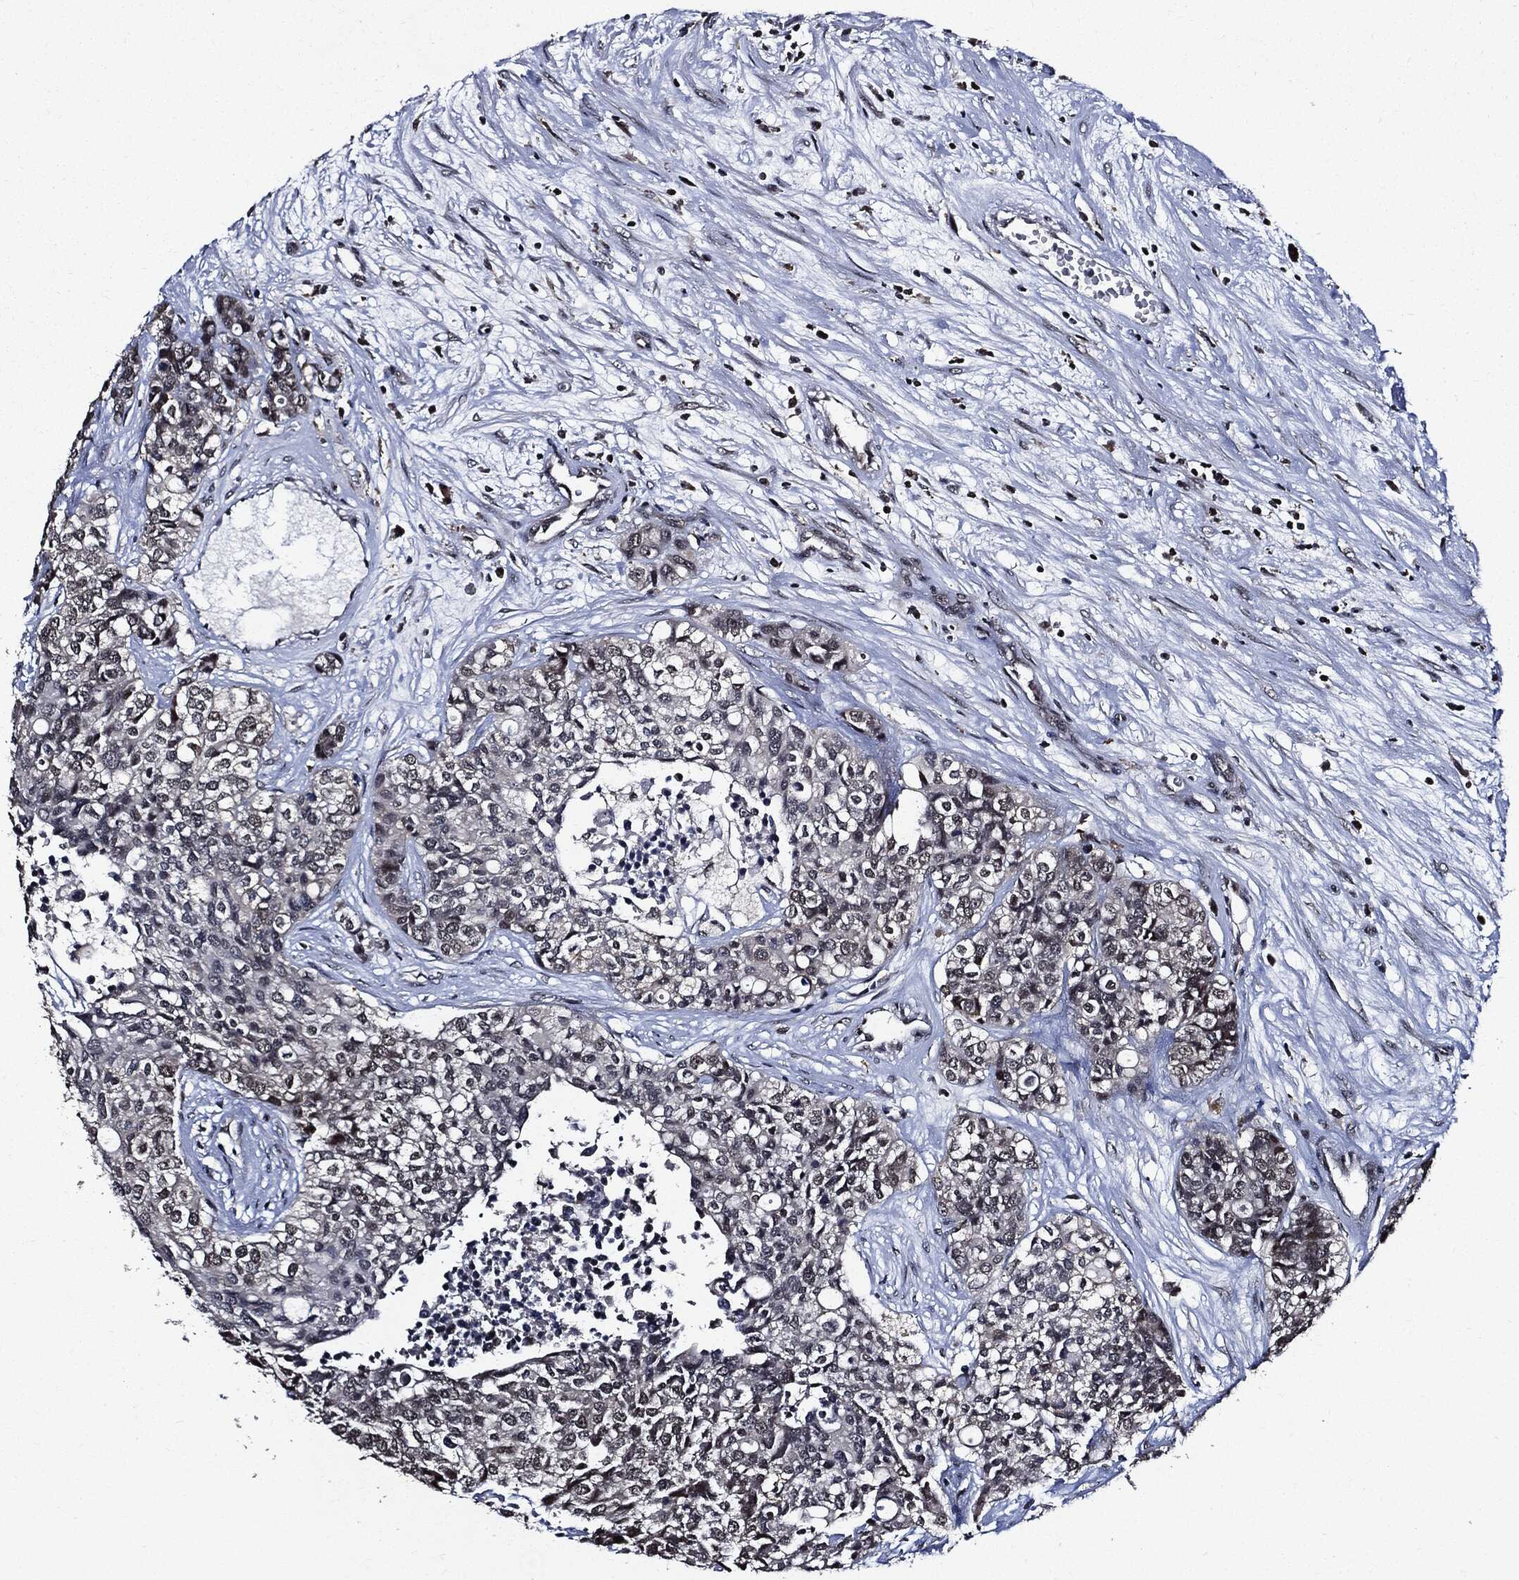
{"staining": {"intensity": "weak", "quantity": "<25%", "location": "nuclear"}, "tissue": "carcinoid", "cell_type": "Tumor cells", "image_type": "cancer", "snomed": [{"axis": "morphology", "description": "Carcinoid, malignant, NOS"}, {"axis": "topography", "description": "Colon"}], "caption": "The image displays no staining of tumor cells in carcinoid (malignant).", "gene": "SUGT1", "patient": {"sex": "male", "age": 81}}